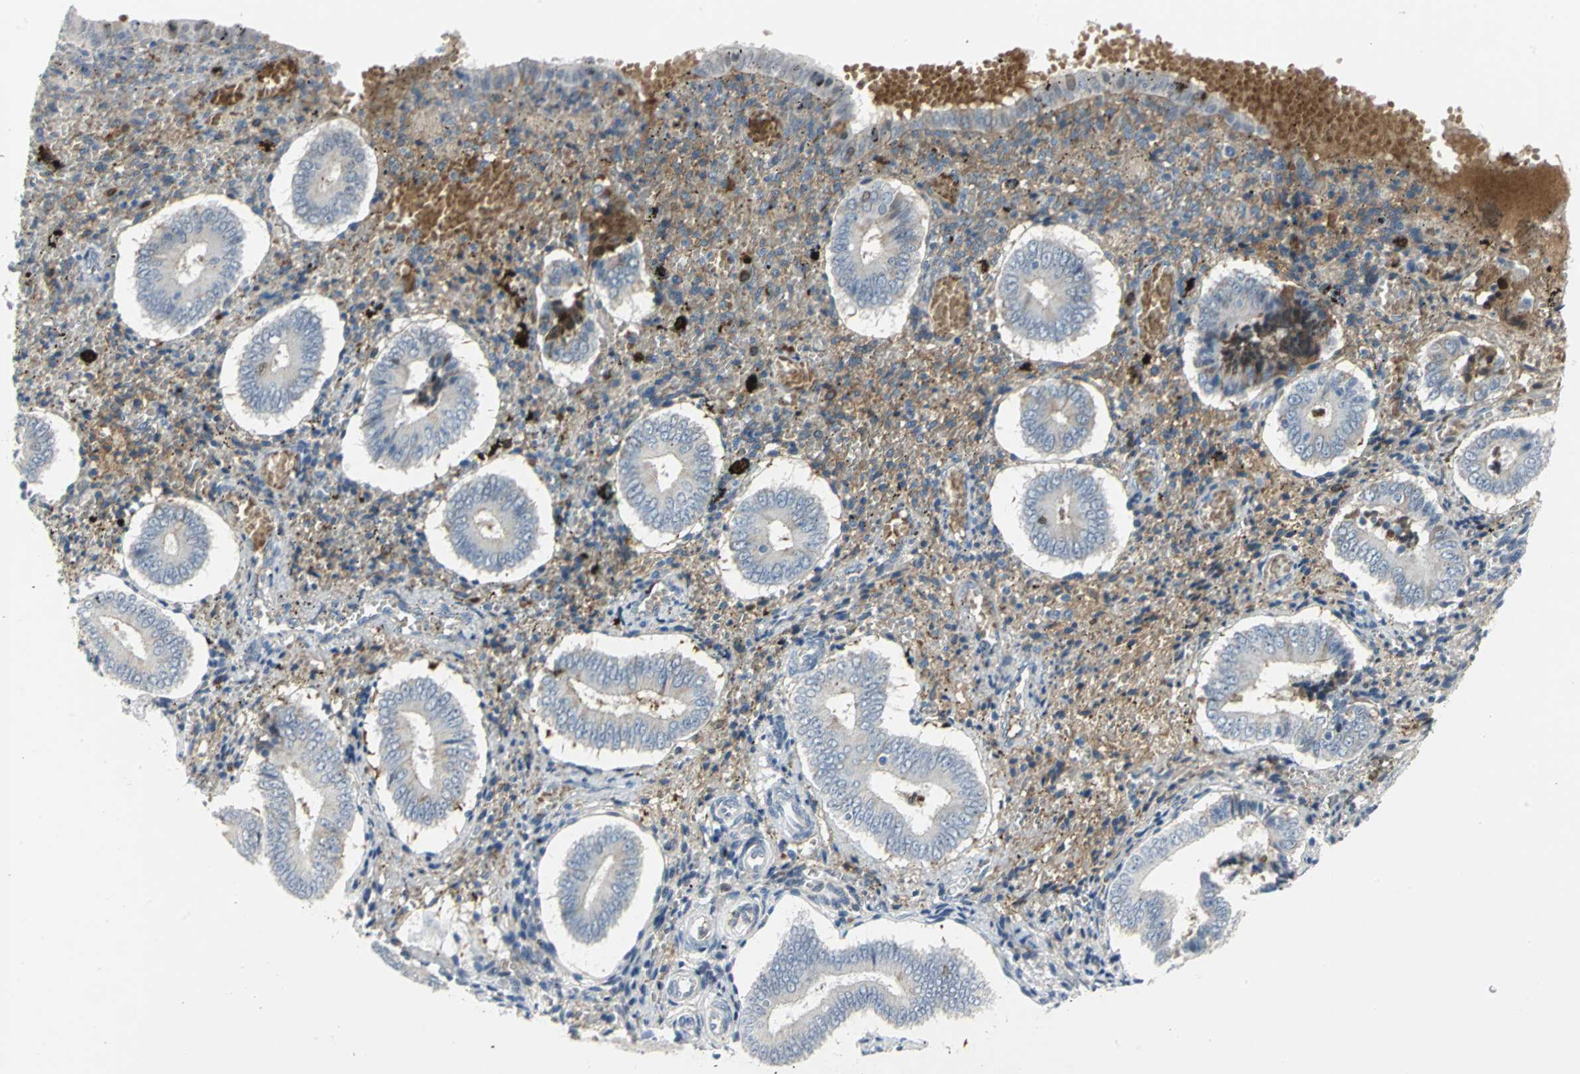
{"staining": {"intensity": "negative", "quantity": "none", "location": "none"}, "tissue": "endometrium", "cell_type": "Cells in endometrial stroma", "image_type": "normal", "snomed": [{"axis": "morphology", "description": "Normal tissue, NOS"}, {"axis": "topography", "description": "Endometrium"}], "caption": "DAB immunohistochemical staining of normal endometrium reveals no significant staining in cells in endometrial stroma.", "gene": "ZIC1", "patient": {"sex": "female", "age": 42}}